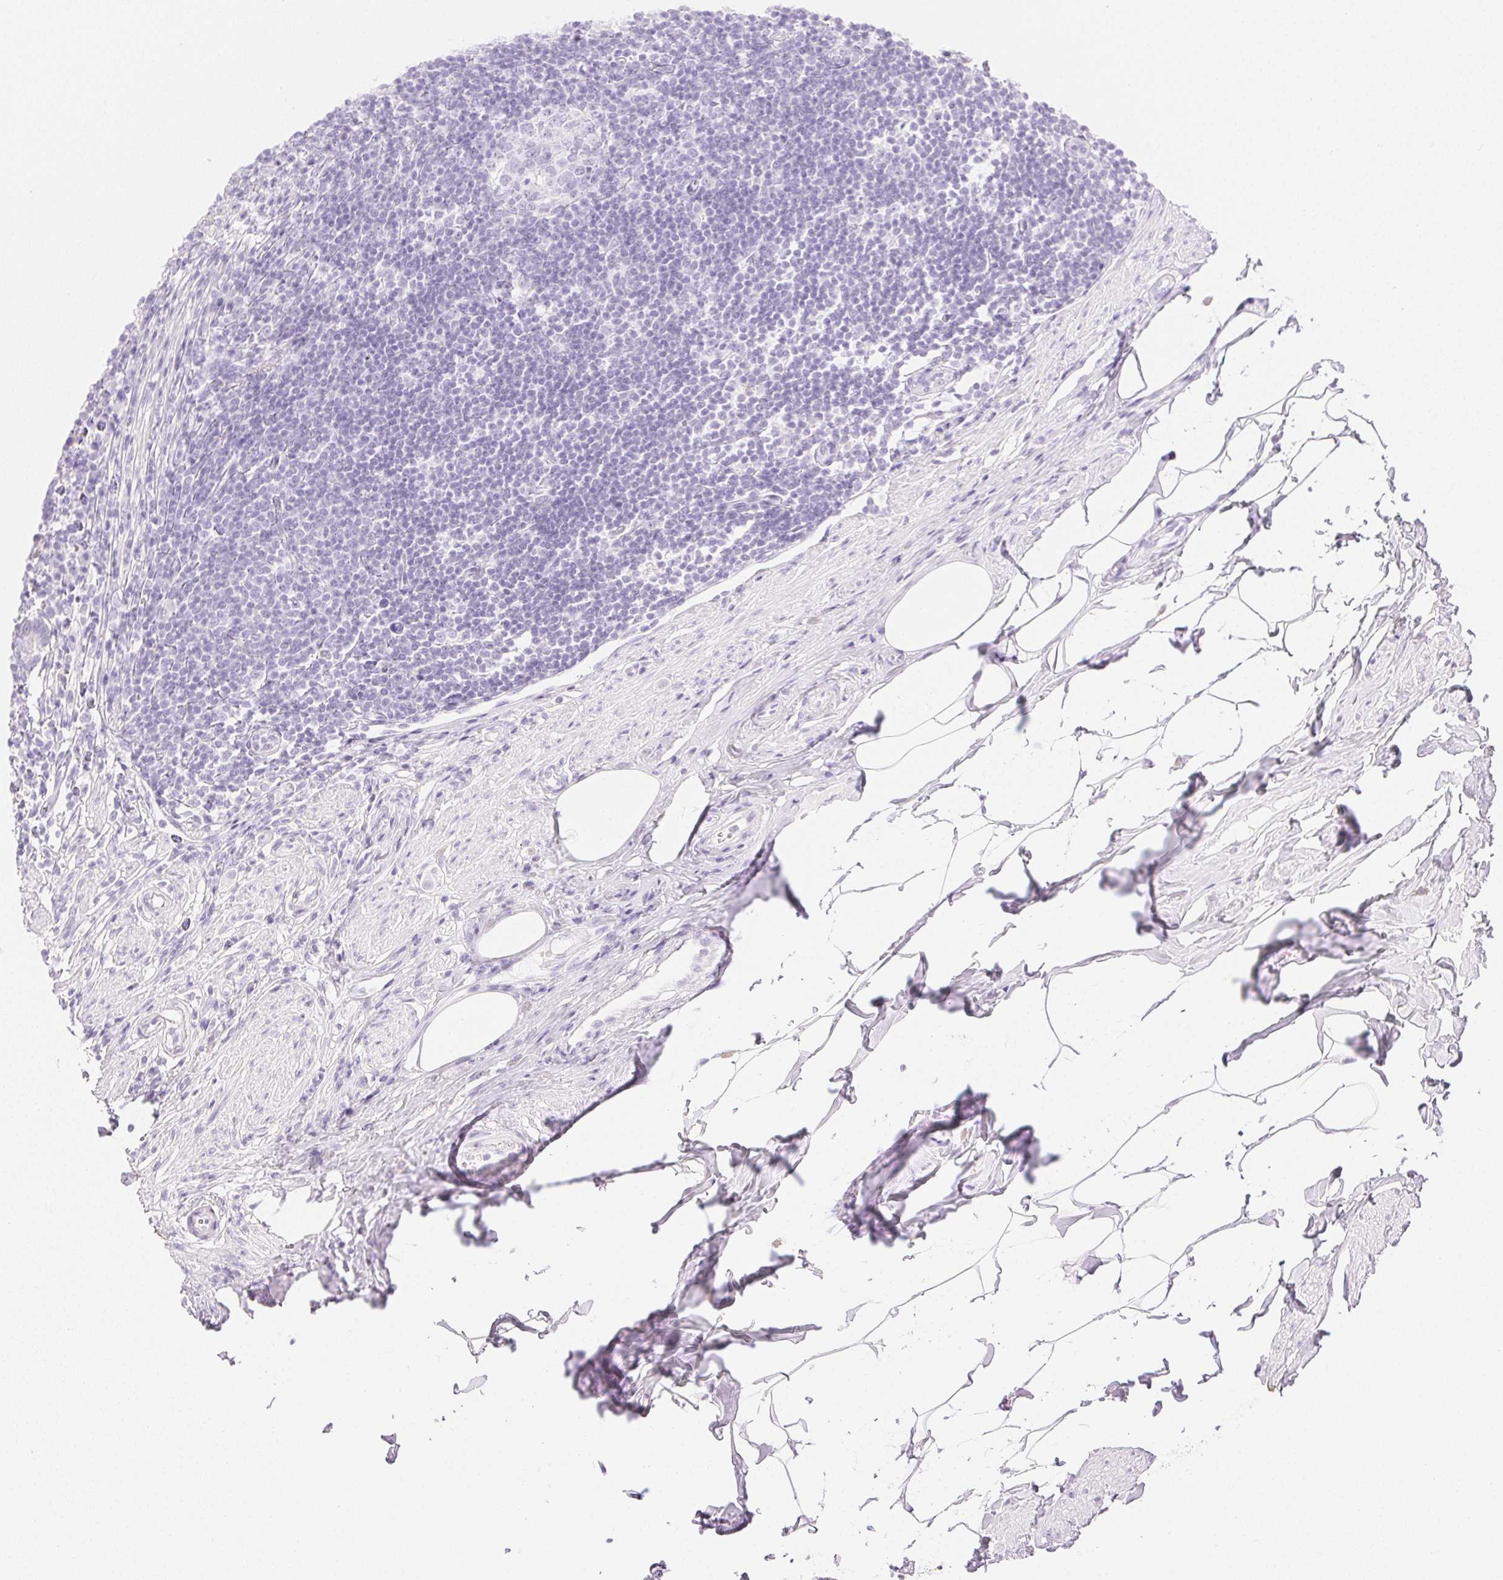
{"staining": {"intensity": "negative", "quantity": "none", "location": "none"}, "tissue": "appendix", "cell_type": "Glandular cells", "image_type": "normal", "snomed": [{"axis": "morphology", "description": "Normal tissue, NOS"}, {"axis": "topography", "description": "Appendix"}], "caption": "This is an IHC histopathology image of unremarkable human appendix. There is no expression in glandular cells.", "gene": "ATP6V1G3", "patient": {"sex": "female", "age": 56}}